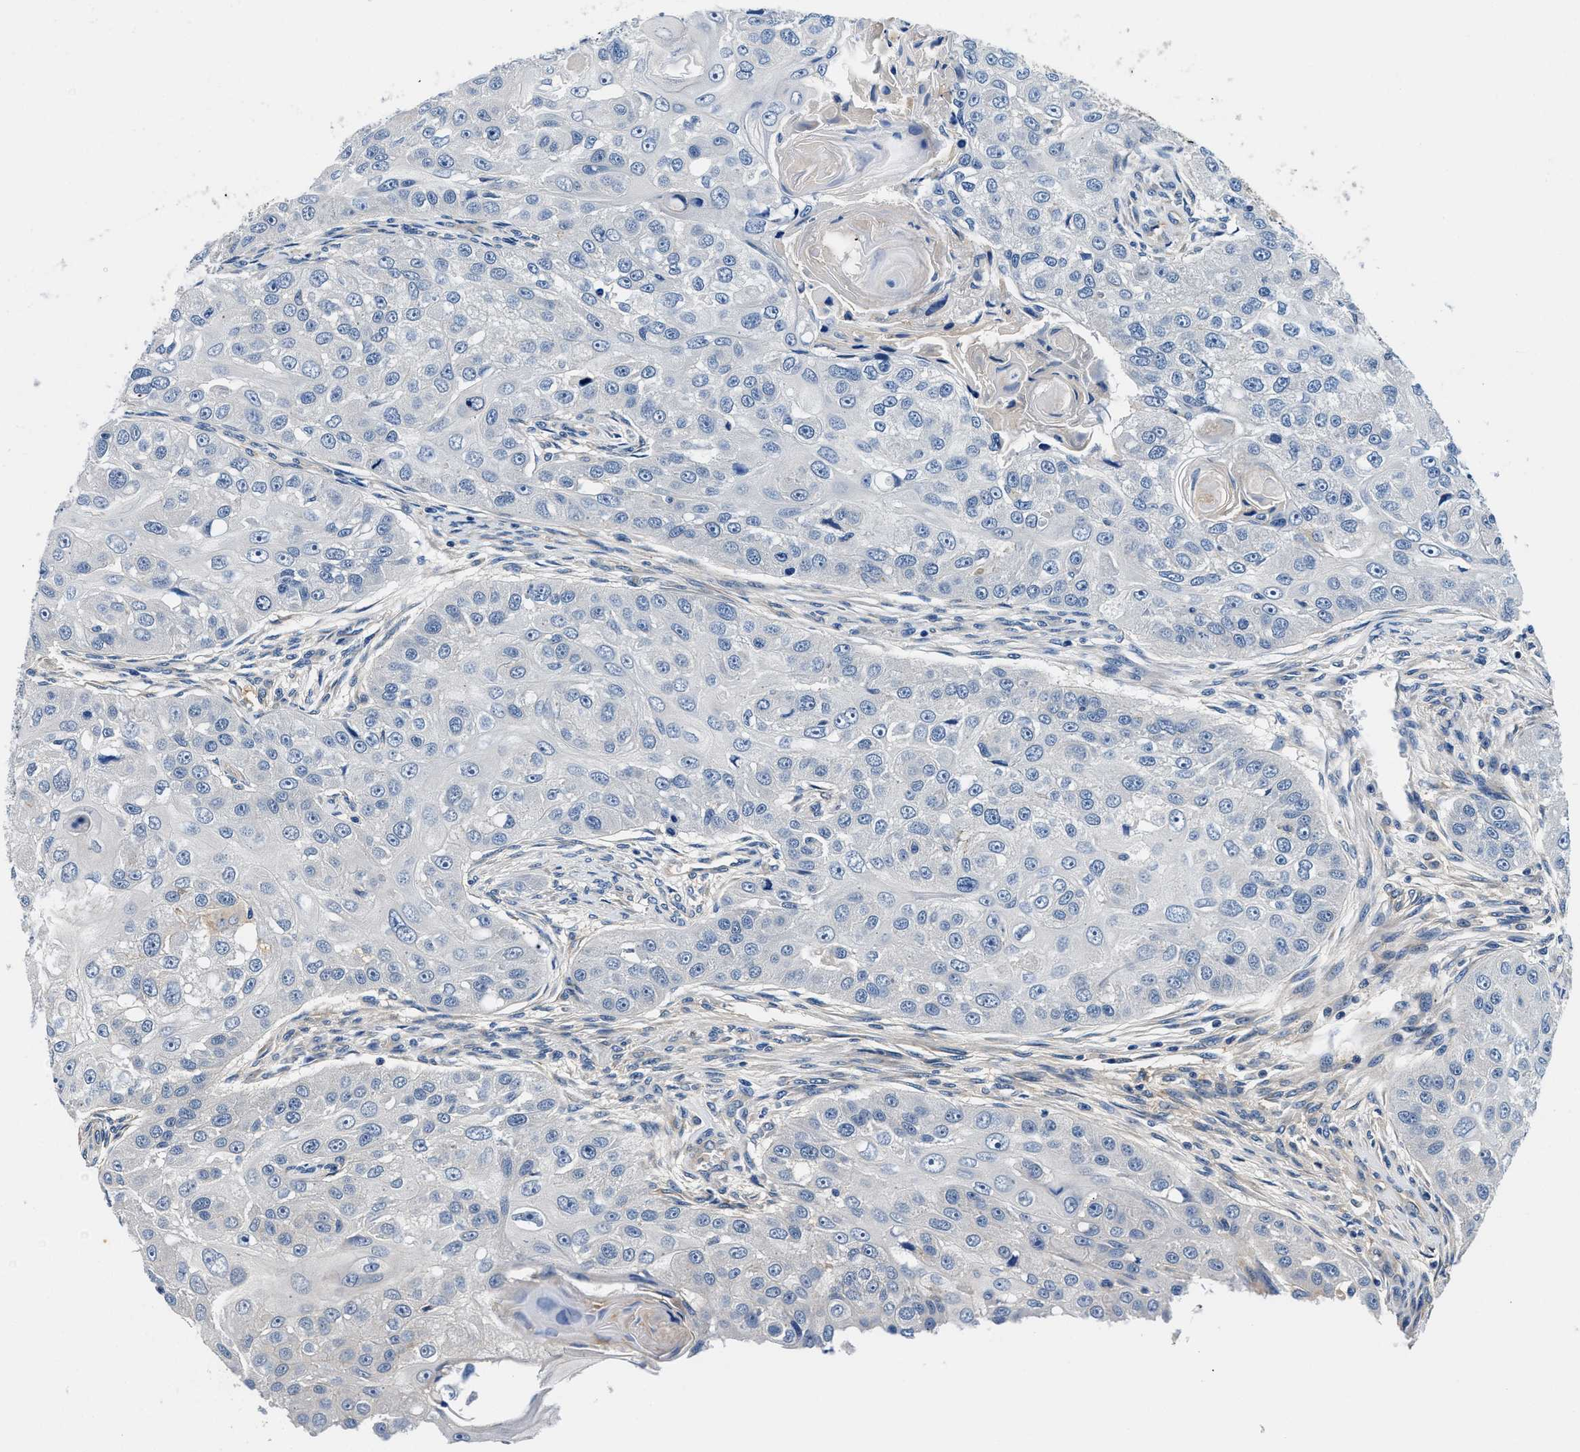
{"staining": {"intensity": "negative", "quantity": "none", "location": "none"}, "tissue": "head and neck cancer", "cell_type": "Tumor cells", "image_type": "cancer", "snomed": [{"axis": "morphology", "description": "Normal tissue, NOS"}, {"axis": "morphology", "description": "Squamous cell carcinoma, NOS"}, {"axis": "topography", "description": "Skeletal muscle"}, {"axis": "topography", "description": "Head-Neck"}], "caption": "DAB immunohistochemical staining of head and neck cancer (squamous cell carcinoma) shows no significant staining in tumor cells.", "gene": "ZFAND3", "patient": {"sex": "male", "age": 51}}